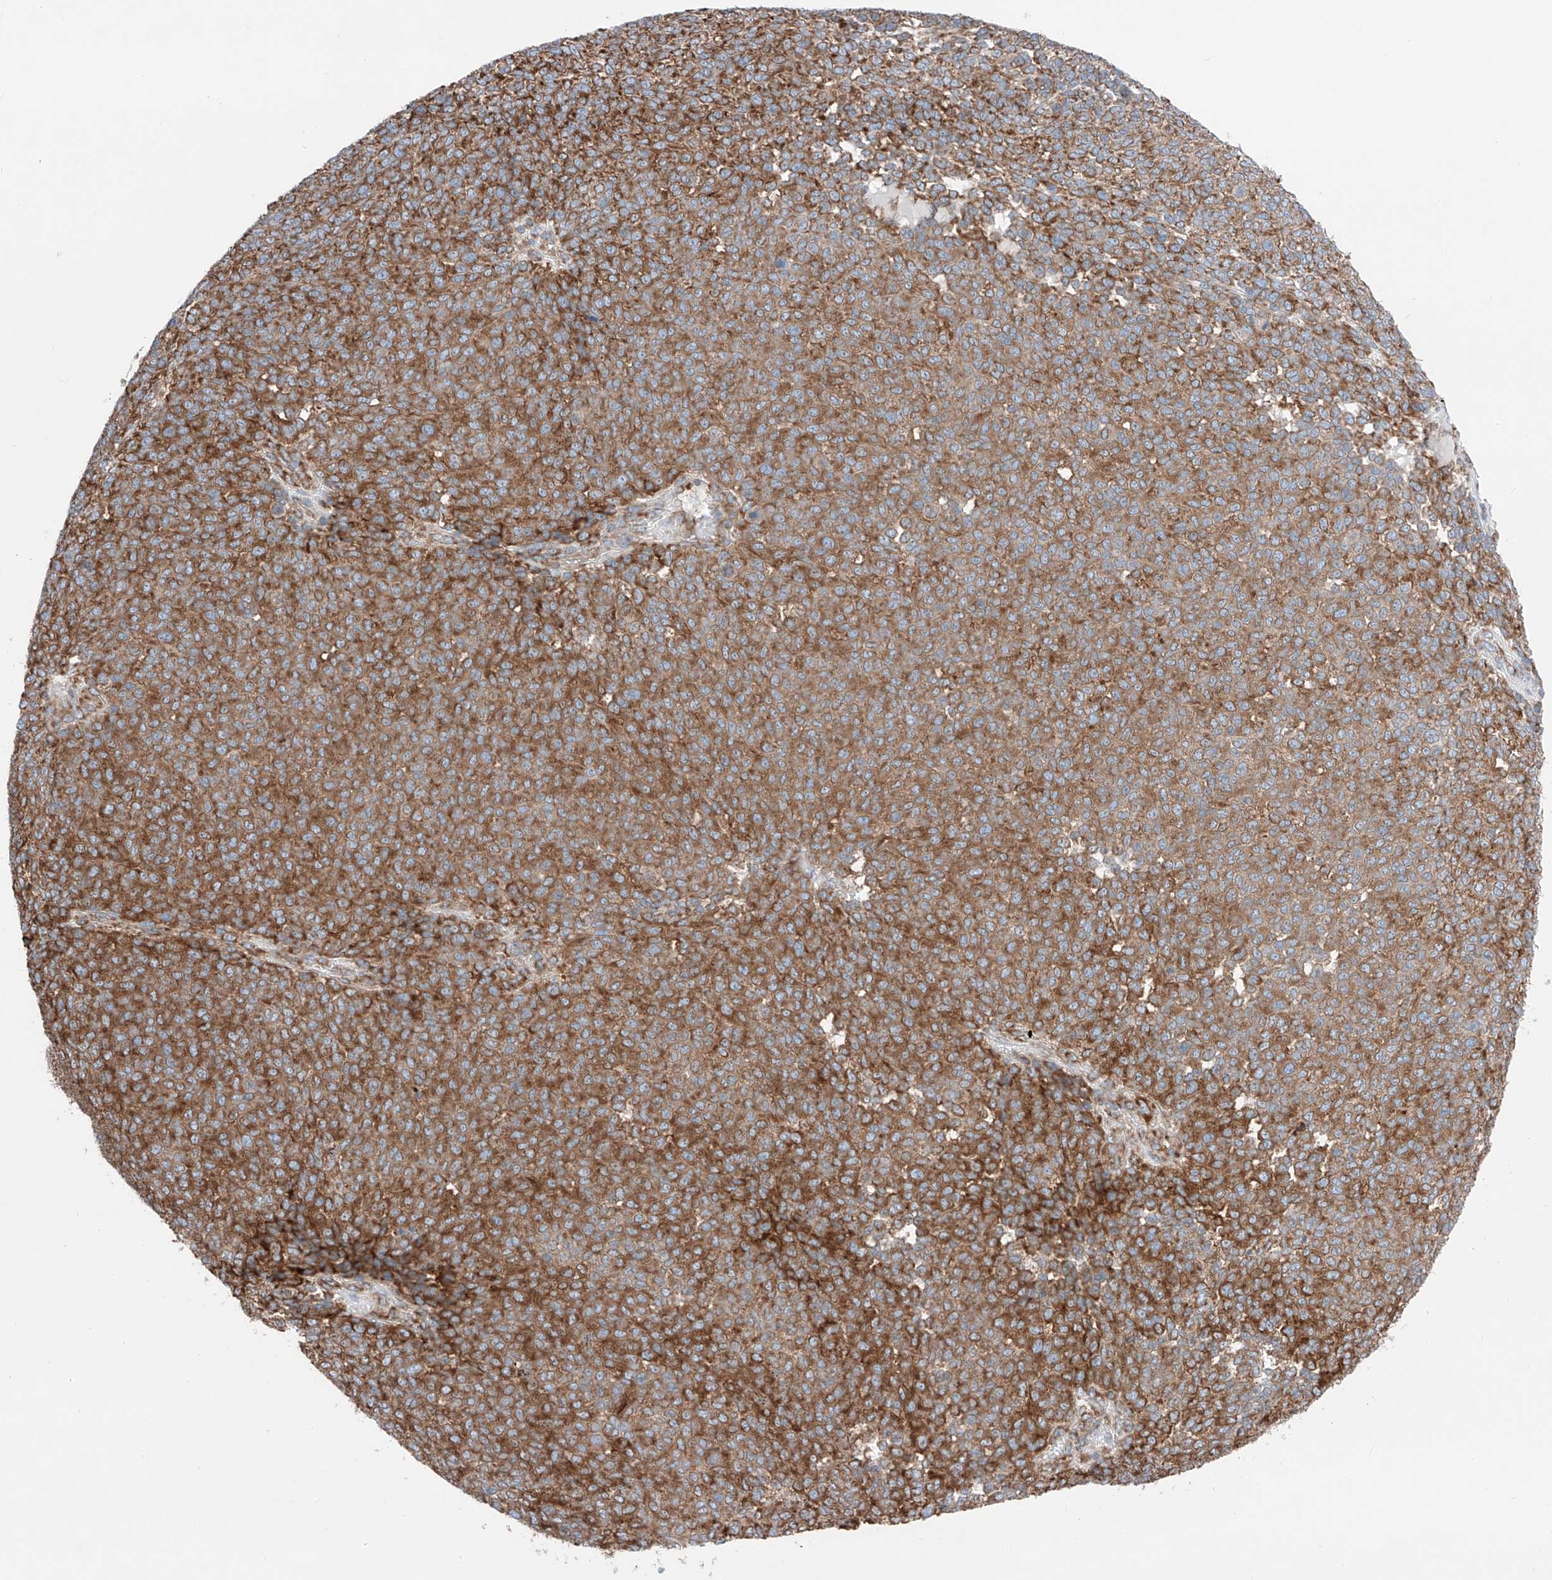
{"staining": {"intensity": "moderate", "quantity": ">75%", "location": "cytoplasmic/membranous"}, "tissue": "melanoma", "cell_type": "Tumor cells", "image_type": "cancer", "snomed": [{"axis": "morphology", "description": "Malignant melanoma, NOS"}, {"axis": "topography", "description": "Skin"}], "caption": "Protein staining of melanoma tissue displays moderate cytoplasmic/membranous positivity in about >75% of tumor cells.", "gene": "CRELD1", "patient": {"sex": "male", "age": 49}}